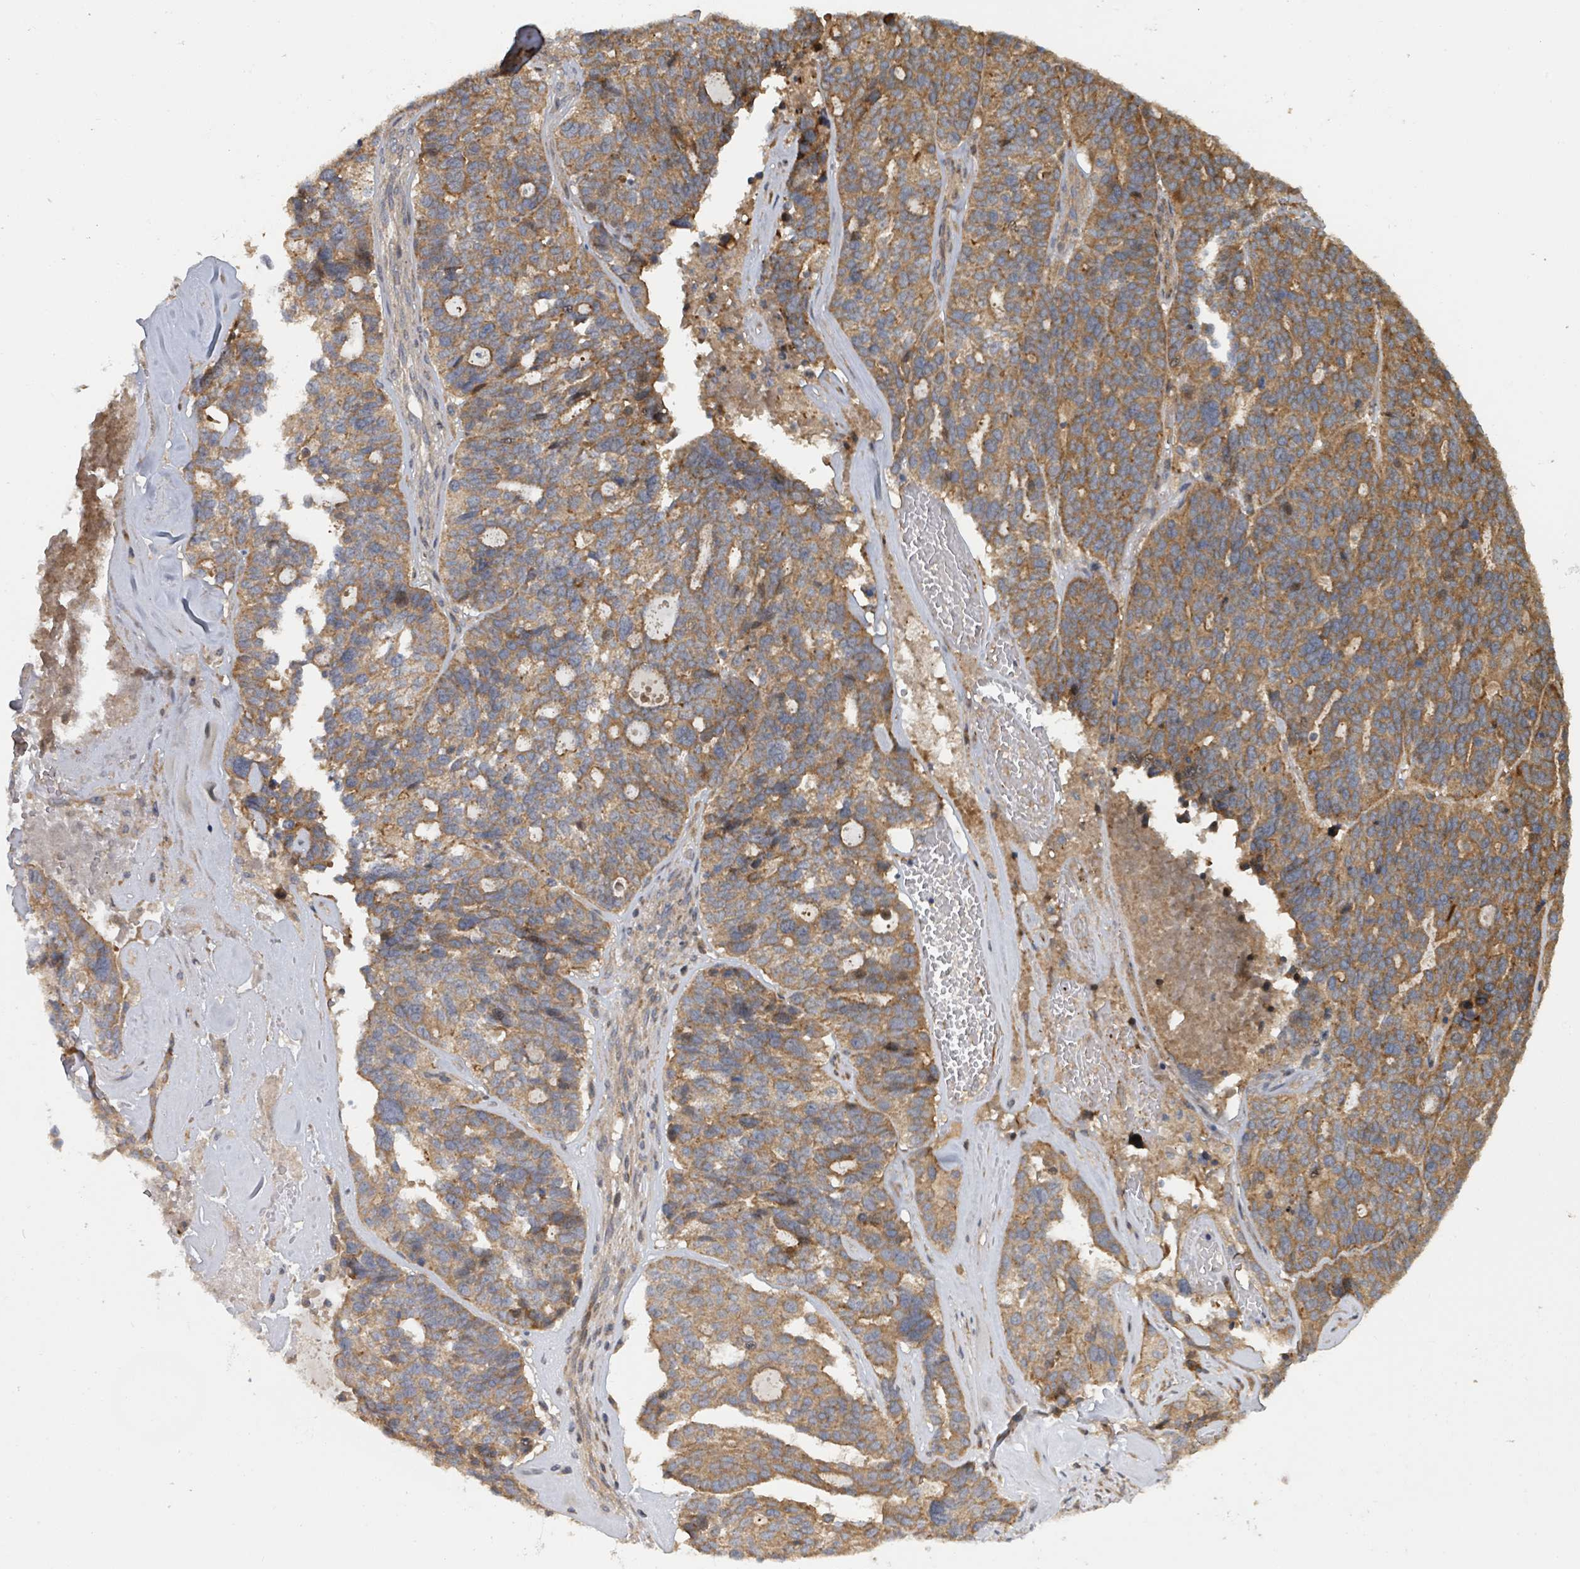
{"staining": {"intensity": "moderate", "quantity": ">75%", "location": "cytoplasmic/membranous"}, "tissue": "ovarian cancer", "cell_type": "Tumor cells", "image_type": "cancer", "snomed": [{"axis": "morphology", "description": "Cystadenocarcinoma, serous, NOS"}, {"axis": "topography", "description": "Ovary"}], "caption": "Protein expression by immunohistochemistry (IHC) shows moderate cytoplasmic/membranous staining in about >75% of tumor cells in serous cystadenocarcinoma (ovarian).", "gene": "DPM1", "patient": {"sex": "female", "age": 59}}